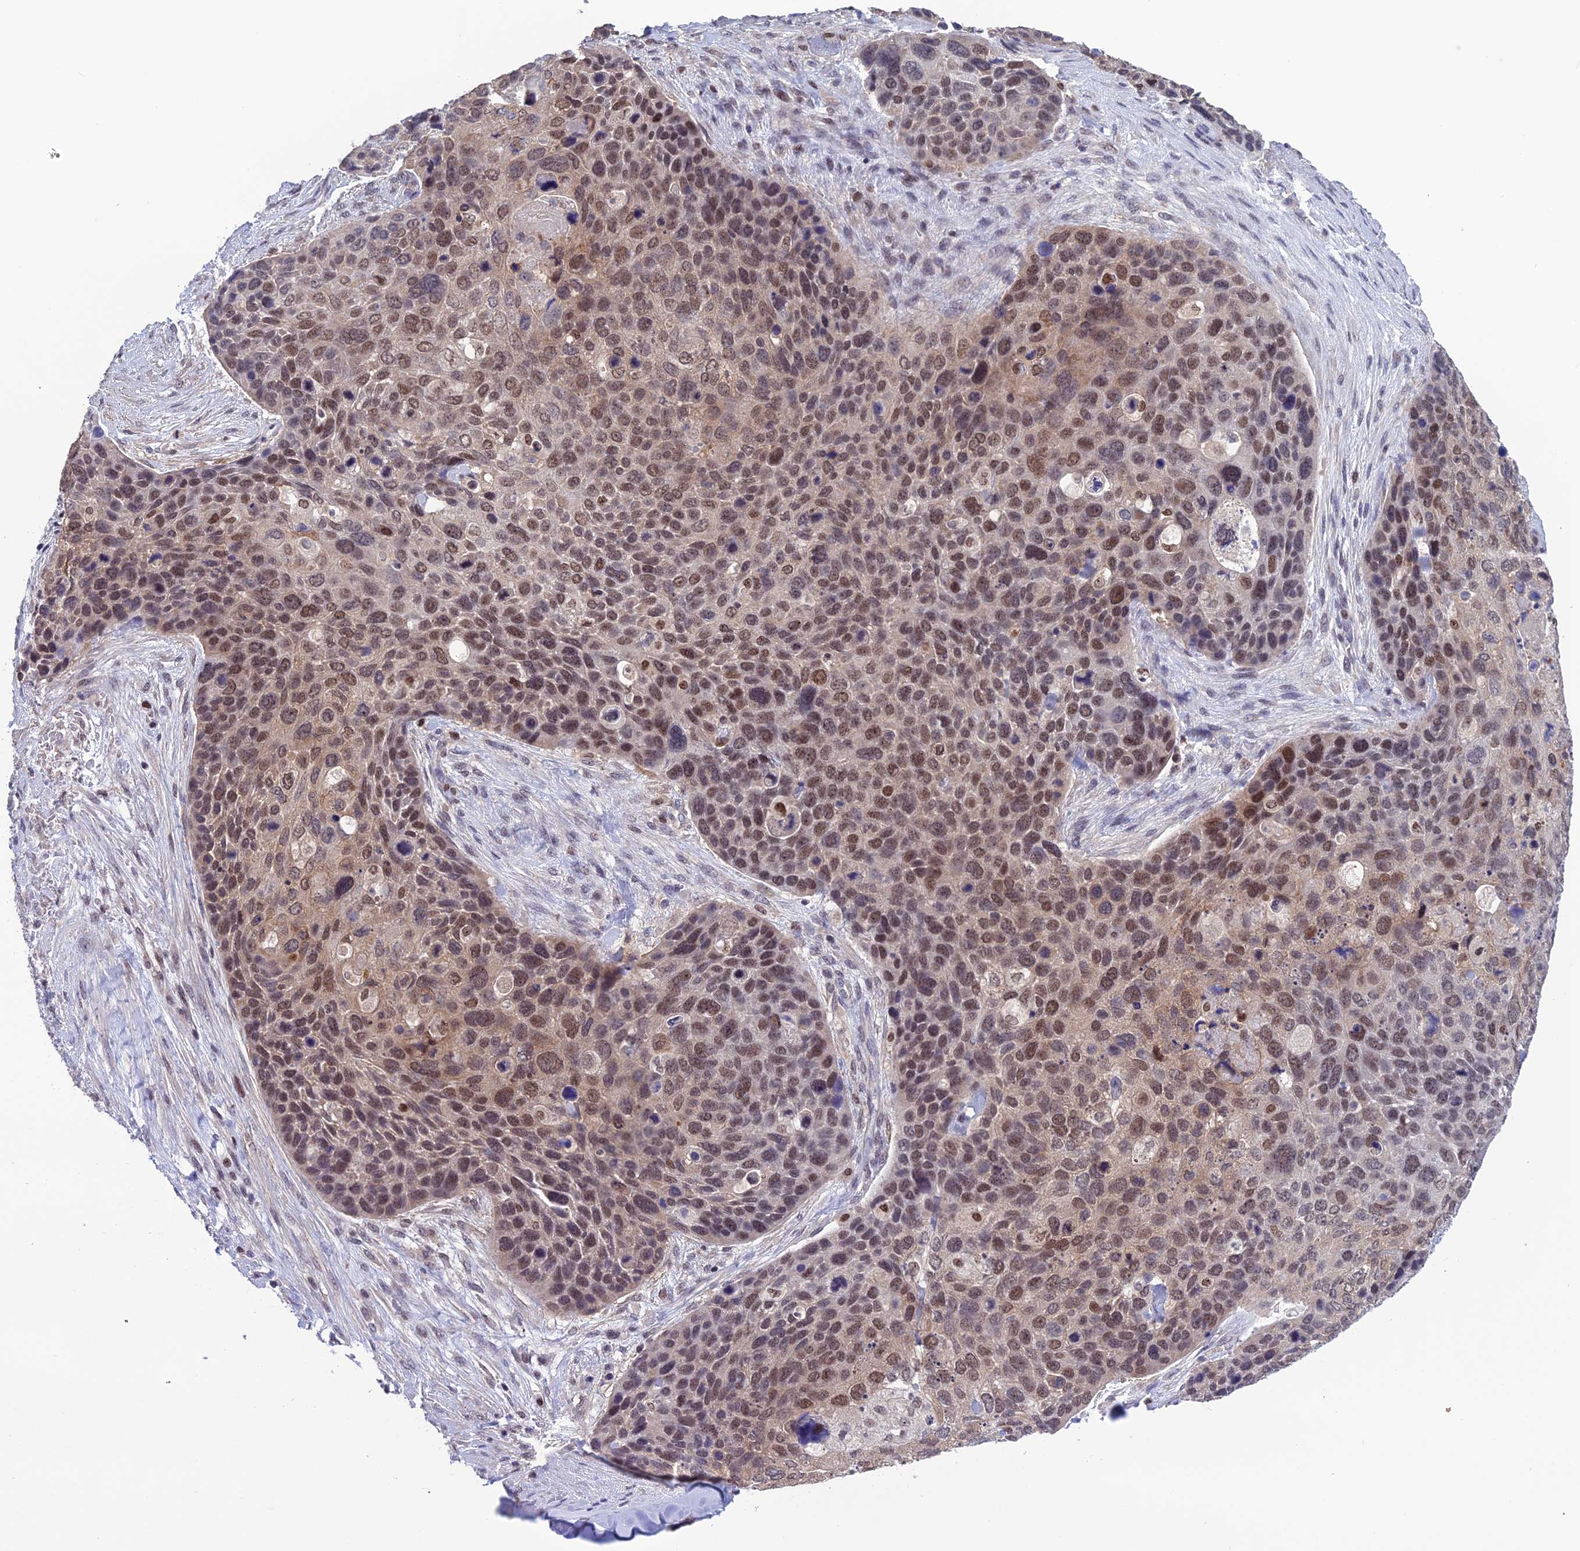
{"staining": {"intensity": "moderate", "quantity": ">75%", "location": "nuclear"}, "tissue": "skin cancer", "cell_type": "Tumor cells", "image_type": "cancer", "snomed": [{"axis": "morphology", "description": "Basal cell carcinoma"}, {"axis": "topography", "description": "Skin"}], "caption": "IHC (DAB (3,3'-diaminobenzidine)) staining of human skin cancer reveals moderate nuclear protein staining in approximately >75% of tumor cells. IHC stains the protein of interest in brown and the nuclei are stained blue.", "gene": "MIS12", "patient": {"sex": "female", "age": 74}}